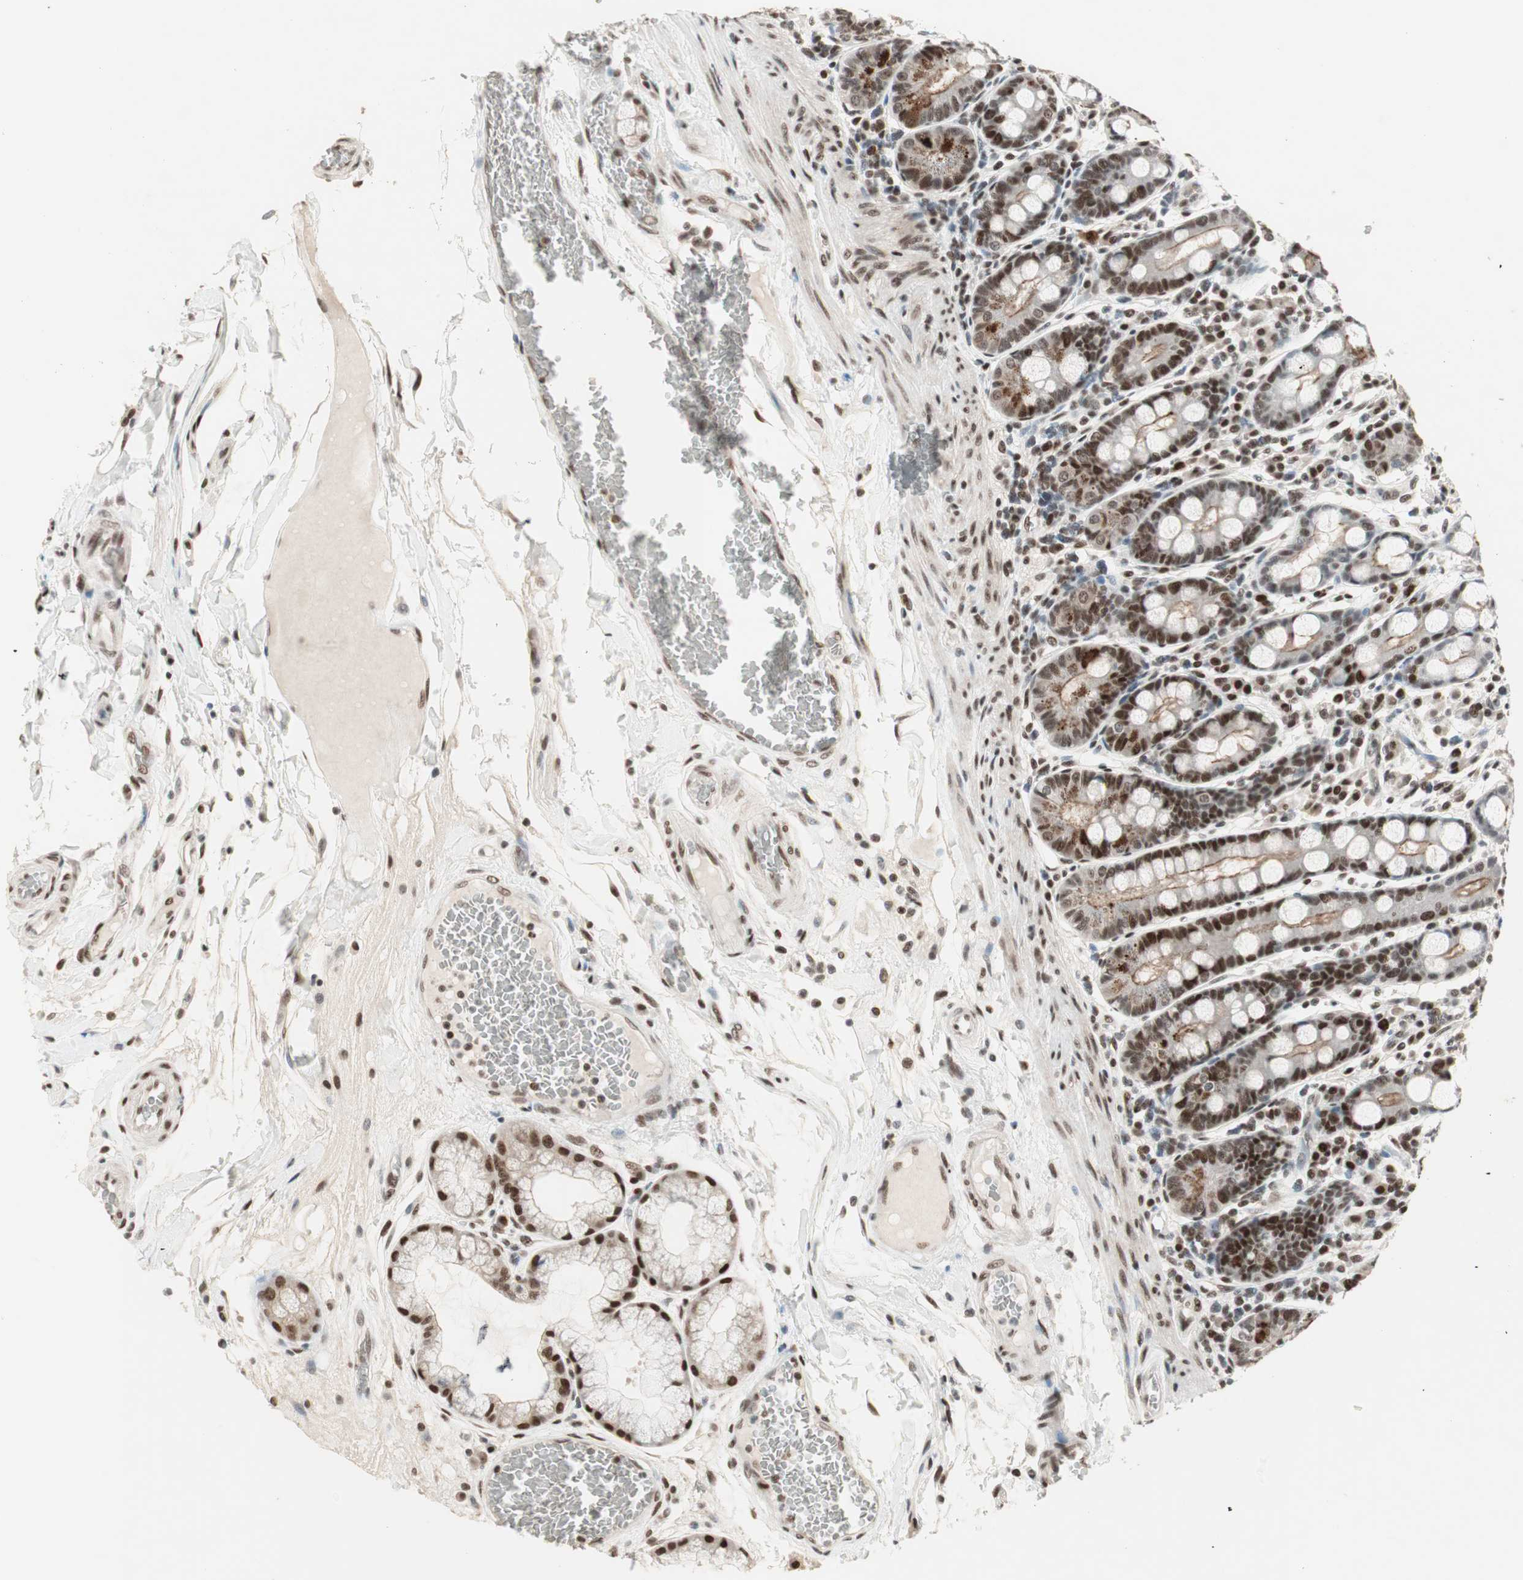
{"staining": {"intensity": "moderate", "quantity": "25%-75%", "location": "cytoplasmic/membranous,nuclear"}, "tissue": "duodenum", "cell_type": "Glandular cells", "image_type": "normal", "snomed": [{"axis": "morphology", "description": "Normal tissue, NOS"}, {"axis": "topography", "description": "Duodenum"}], "caption": "The micrograph displays immunohistochemical staining of unremarkable duodenum. There is moderate cytoplasmic/membranous,nuclear expression is present in about 25%-75% of glandular cells.", "gene": "MDC1", "patient": {"sex": "male", "age": 50}}